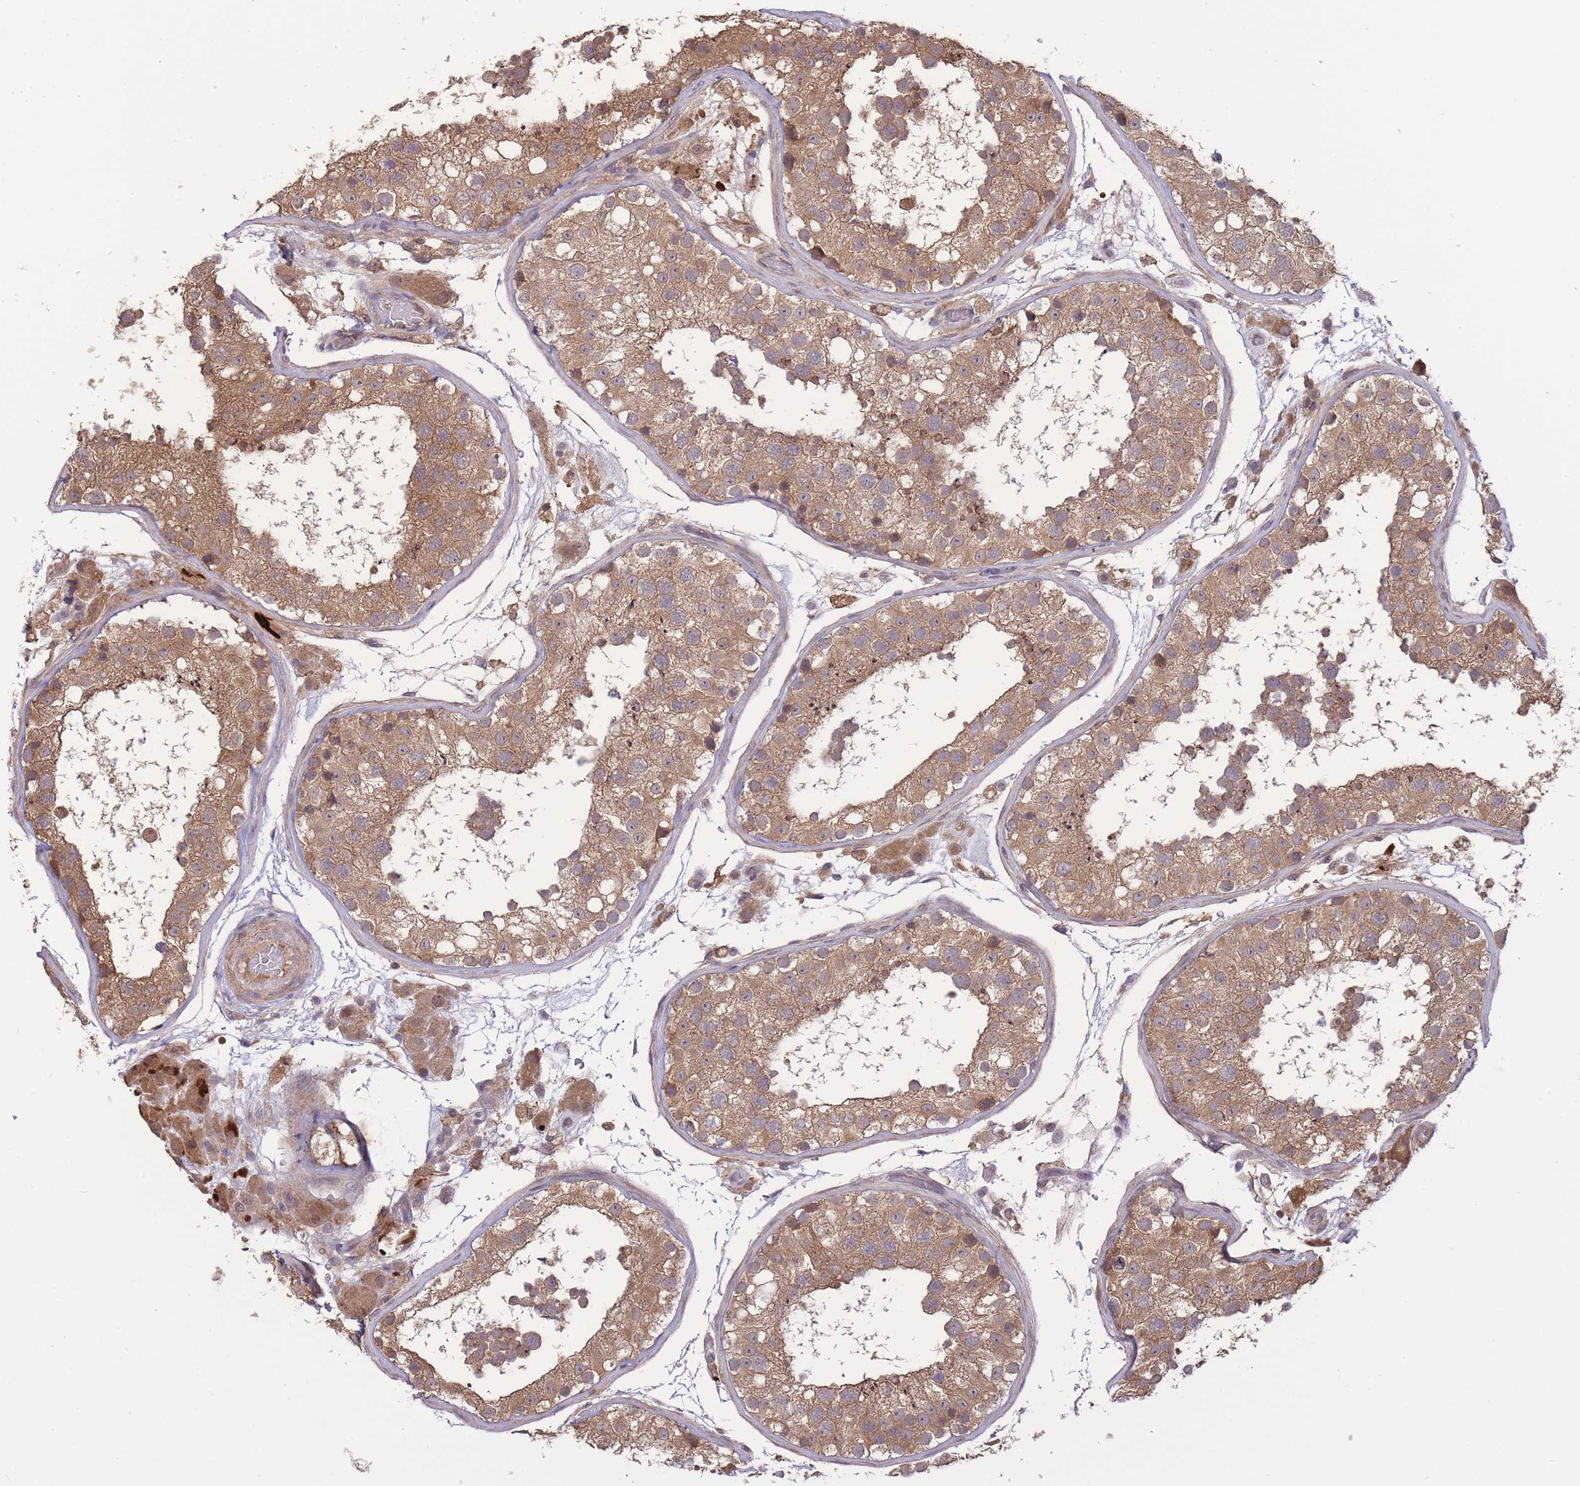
{"staining": {"intensity": "moderate", "quantity": ">75%", "location": "cytoplasmic/membranous"}, "tissue": "testis", "cell_type": "Cells in seminiferous ducts", "image_type": "normal", "snomed": [{"axis": "morphology", "description": "Normal tissue, NOS"}, {"axis": "topography", "description": "Testis"}], "caption": "Testis stained with immunohistochemistry (IHC) exhibits moderate cytoplasmic/membranous expression in approximately >75% of cells in seminiferous ducts.", "gene": "ZNF304", "patient": {"sex": "male", "age": 26}}